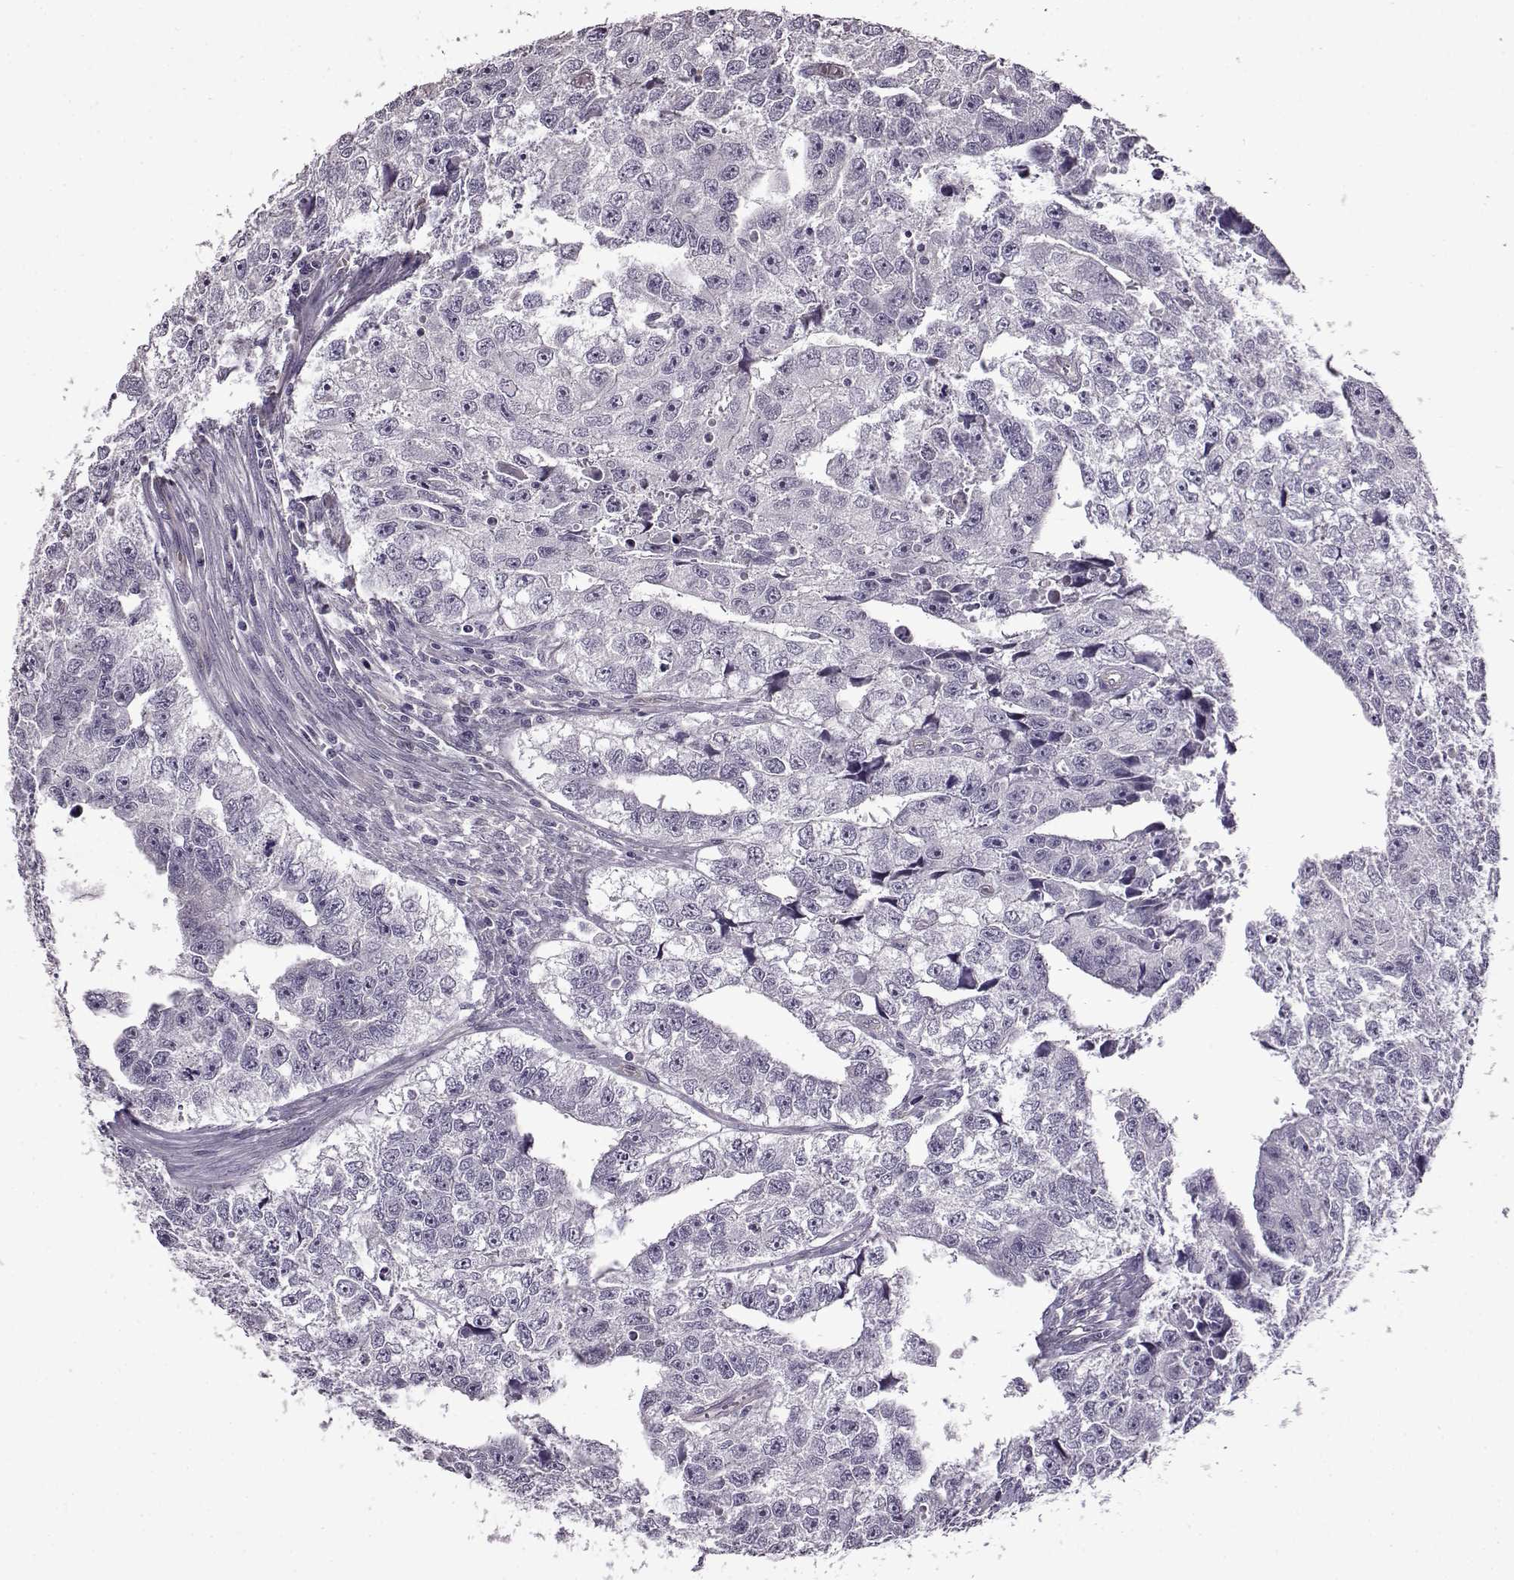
{"staining": {"intensity": "negative", "quantity": "none", "location": "none"}, "tissue": "testis cancer", "cell_type": "Tumor cells", "image_type": "cancer", "snomed": [{"axis": "morphology", "description": "Carcinoma, Embryonal, NOS"}, {"axis": "morphology", "description": "Teratoma, malignant, NOS"}, {"axis": "topography", "description": "Testis"}], "caption": "IHC of testis cancer (malignant teratoma) demonstrates no expression in tumor cells. Brightfield microscopy of immunohistochemistry stained with DAB (brown) and hematoxylin (blue), captured at high magnification.", "gene": "EDDM3B", "patient": {"sex": "male", "age": 44}}